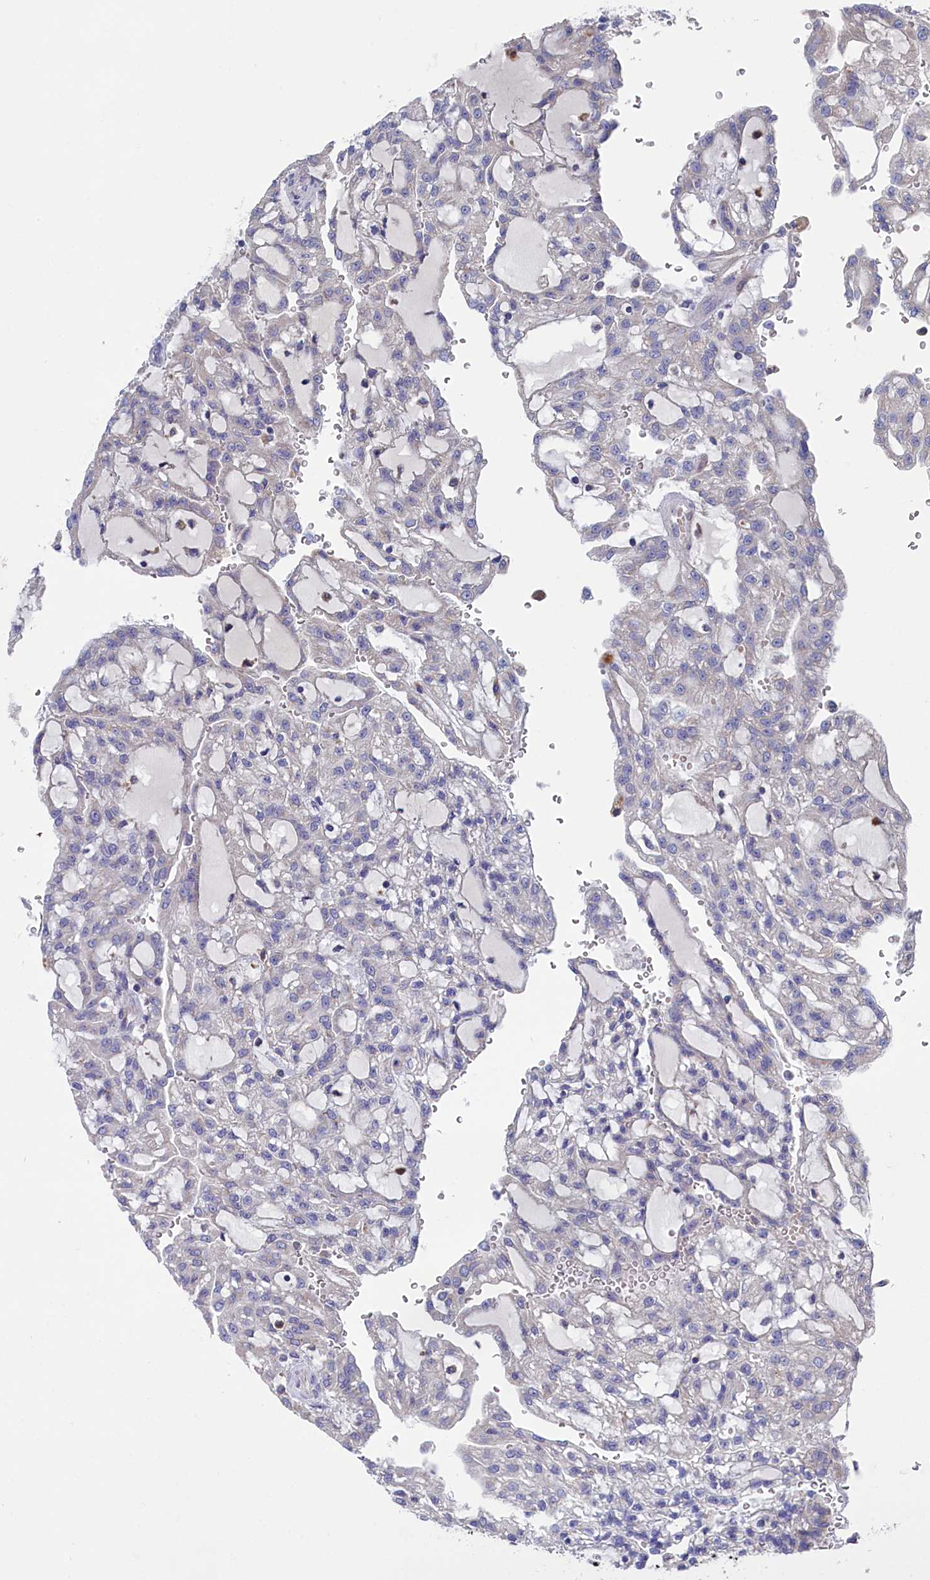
{"staining": {"intensity": "negative", "quantity": "none", "location": "none"}, "tissue": "renal cancer", "cell_type": "Tumor cells", "image_type": "cancer", "snomed": [{"axis": "morphology", "description": "Adenocarcinoma, NOS"}, {"axis": "topography", "description": "Kidney"}], "caption": "IHC photomicrograph of neoplastic tissue: renal cancer (adenocarcinoma) stained with DAB exhibits no significant protein positivity in tumor cells.", "gene": "GPR108", "patient": {"sex": "male", "age": 63}}